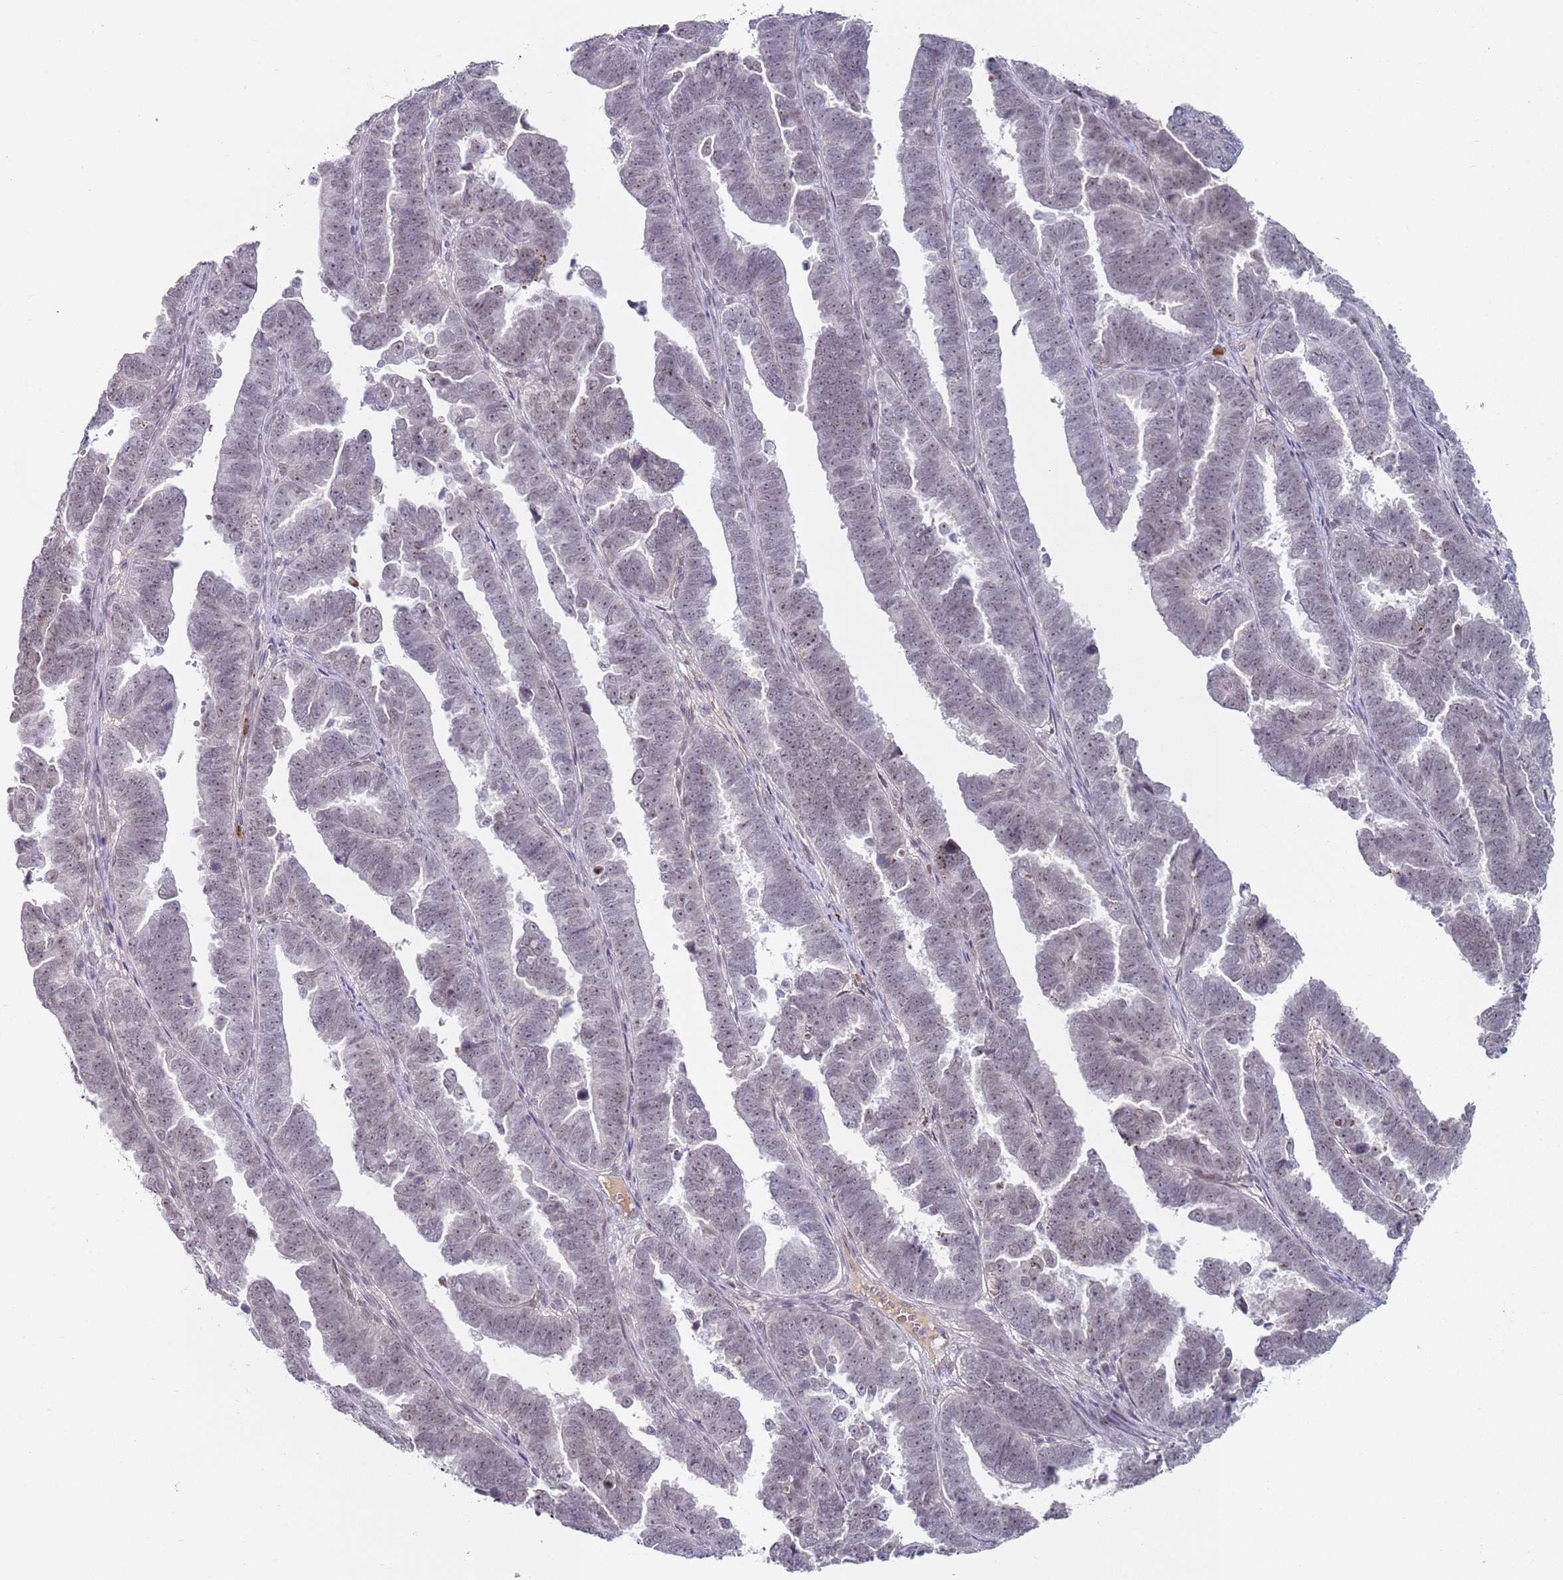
{"staining": {"intensity": "weak", "quantity": ">75%", "location": "nuclear"}, "tissue": "endometrial cancer", "cell_type": "Tumor cells", "image_type": "cancer", "snomed": [{"axis": "morphology", "description": "Adenocarcinoma, NOS"}, {"axis": "topography", "description": "Endometrium"}], "caption": "Protein expression analysis of endometrial adenocarcinoma demonstrates weak nuclear positivity in approximately >75% of tumor cells. Using DAB (3,3'-diaminobenzidine) (brown) and hematoxylin (blue) stains, captured at high magnification using brightfield microscopy.", "gene": "ATF6B", "patient": {"sex": "female", "age": 75}}